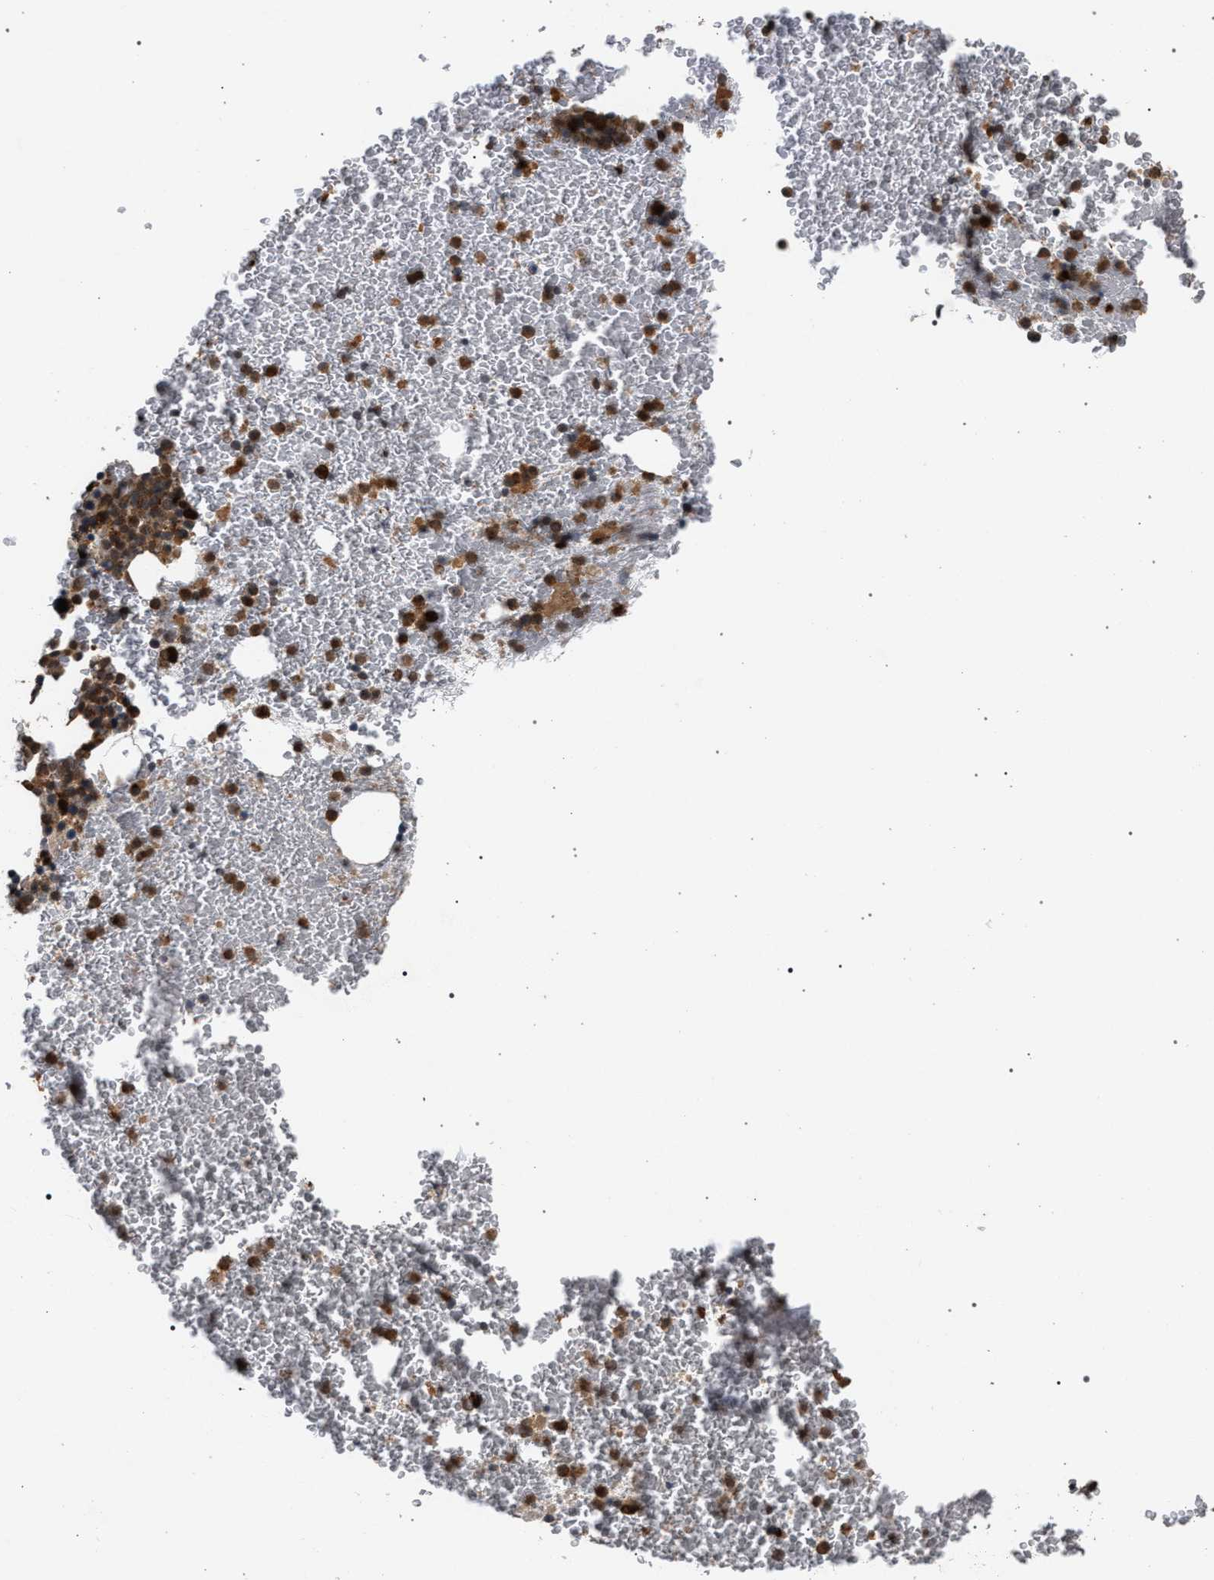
{"staining": {"intensity": "moderate", "quantity": ">75%", "location": "cytoplasmic/membranous,nuclear"}, "tissue": "bone marrow", "cell_type": "Hematopoietic cells", "image_type": "normal", "snomed": [{"axis": "morphology", "description": "Normal tissue, NOS"}, {"axis": "morphology", "description": "Inflammation, NOS"}, {"axis": "topography", "description": "Bone marrow"}], "caption": "Hematopoietic cells exhibit medium levels of moderate cytoplasmic/membranous,nuclear staining in about >75% of cells in unremarkable bone marrow.", "gene": "IRAK4", "patient": {"sex": "male", "age": 47}}